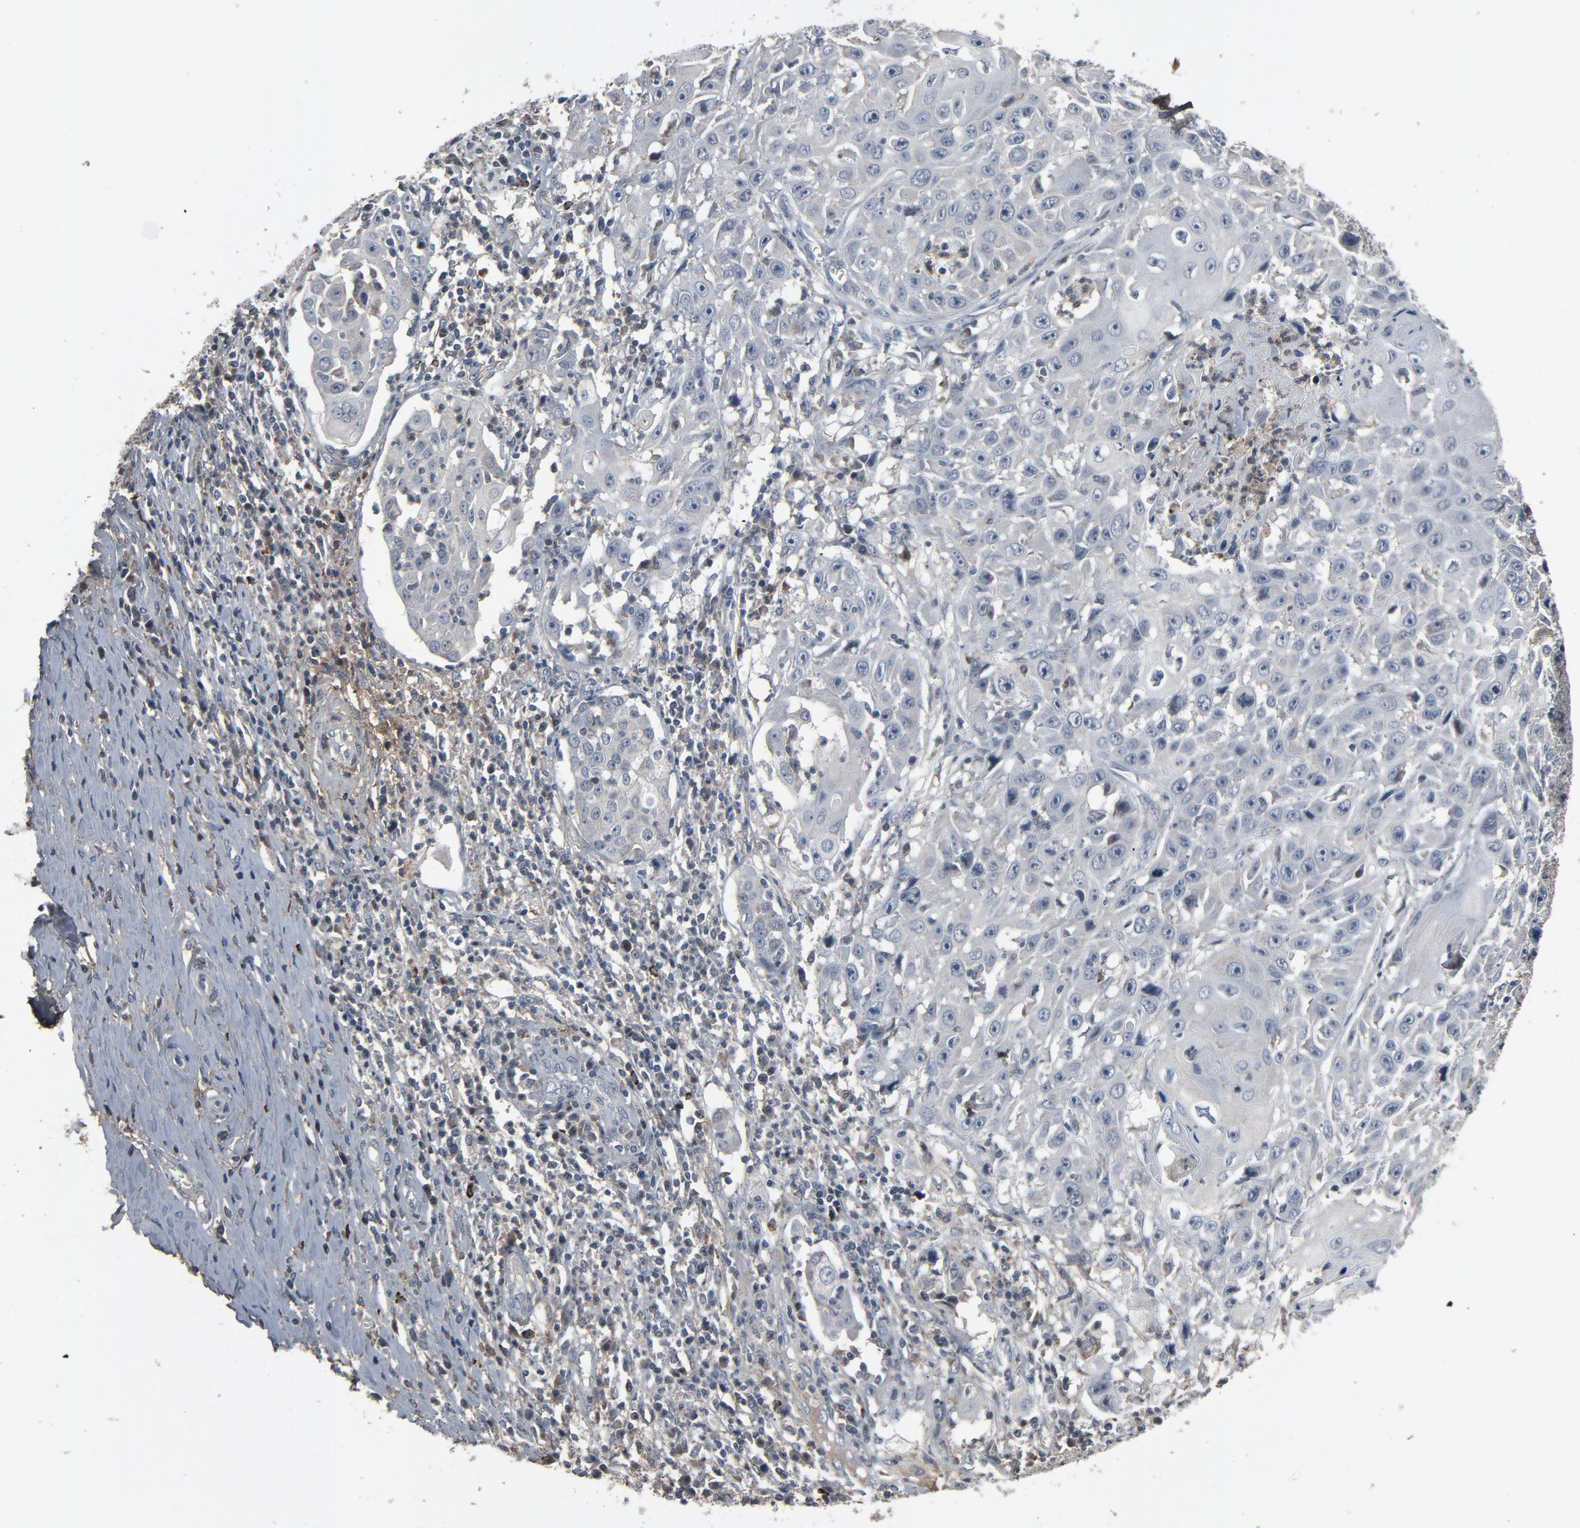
{"staining": {"intensity": "negative", "quantity": "none", "location": "none"}, "tissue": "cervical cancer", "cell_type": "Tumor cells", "image_type": "cancer", "snomed": [{"axis": "morphology", "description": "Squamous cell carcinoma, NOS"}, {"axis": "topography", "description": "Cervix"}], "caption": "Immunohistochemistry (IHC) image of neoplastic tissue: cervical squamous cell carcinoma stained with DAB (3,3'-diaminobenzidine) displays no significant protein staining in tumor cells.", "gene": "PDZD4", "patient": {"sex": "female", "age": 39}}